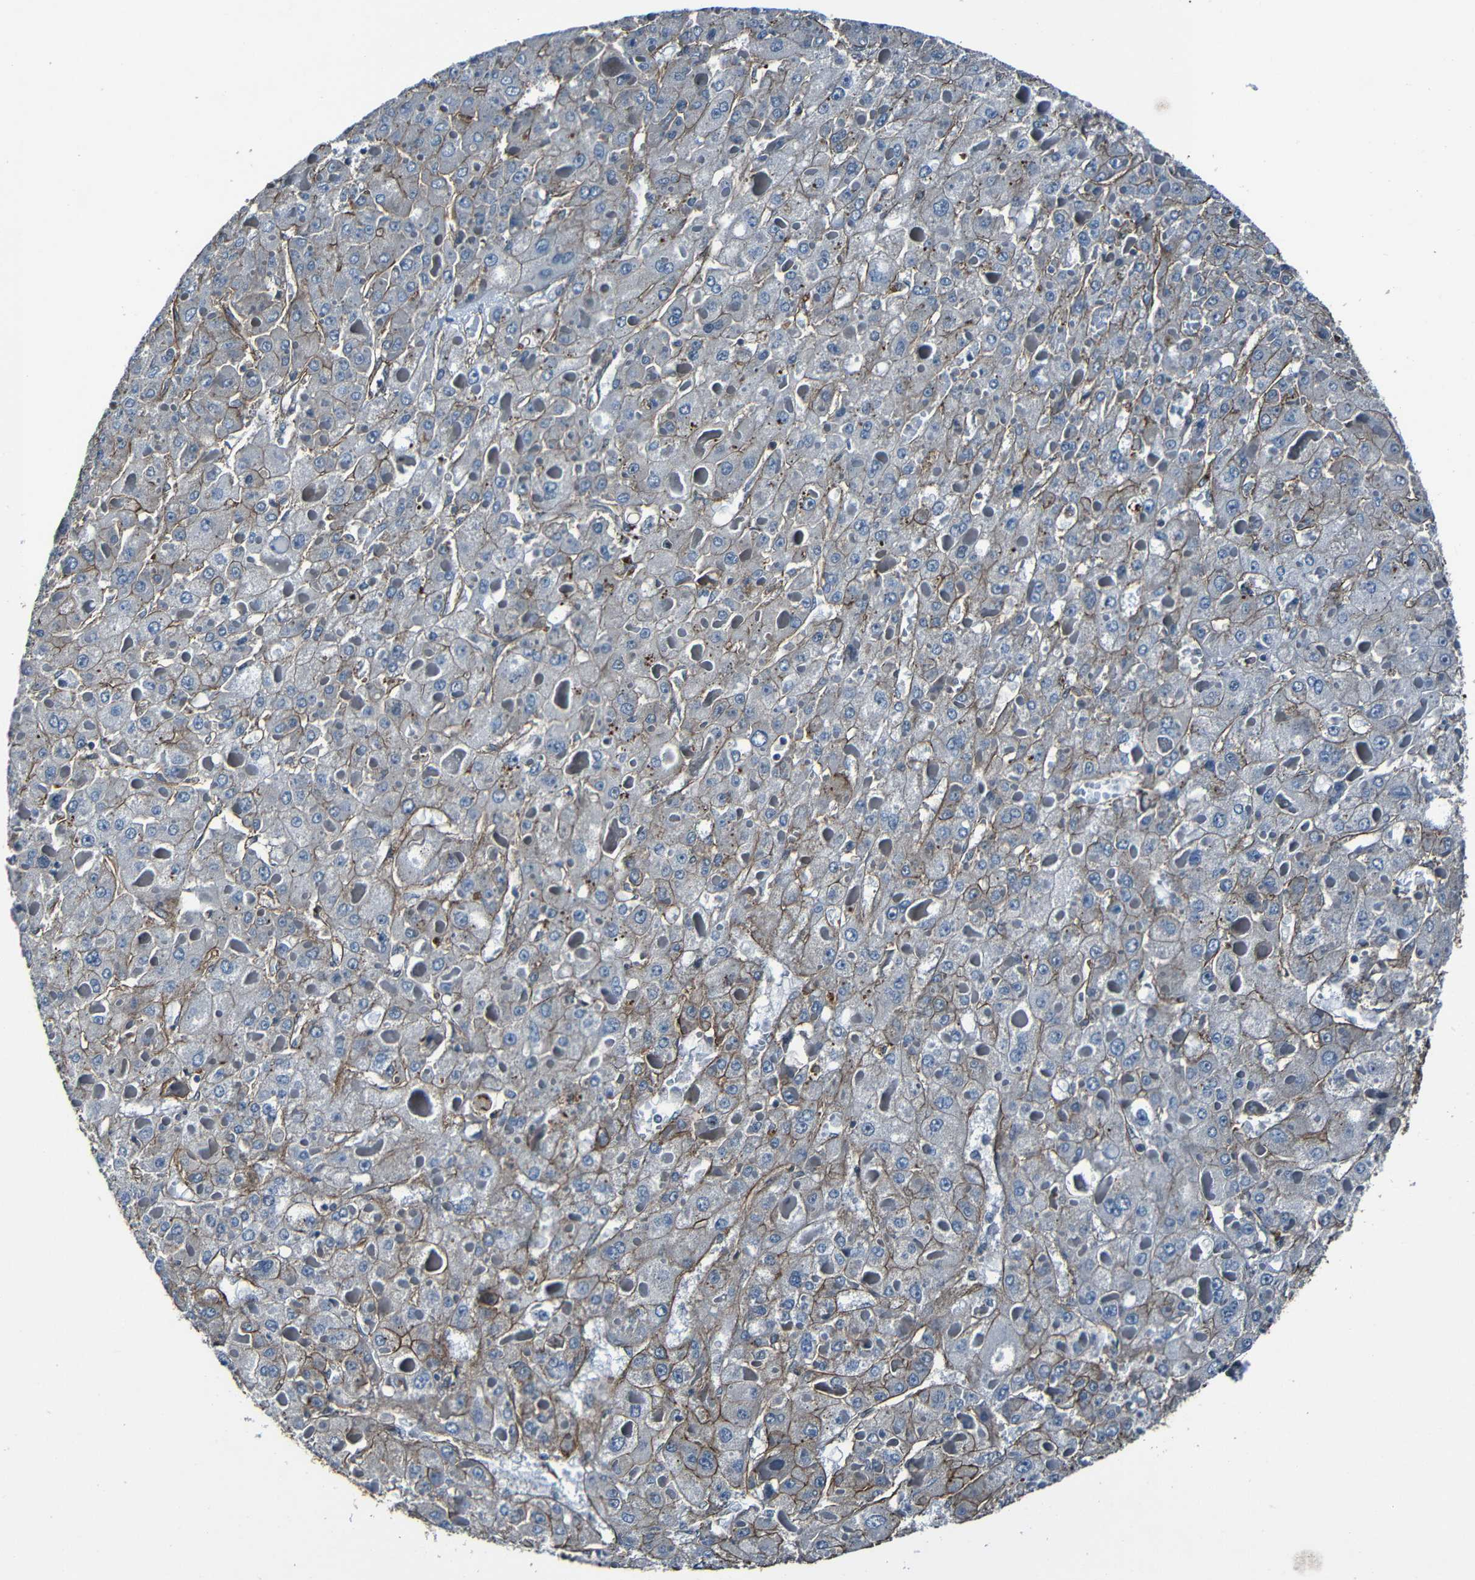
{"staining": {"intensity": "moderate", "quantity": "<25%", "location": "cytoplasmic/membranous"}, "tissue": "liver cancer", "cell_type": "Tumor cells", "image_type": "cancer", "snomed": [{"axis": "morphology", "description": "Carcinoma, Hepatocellular, NOS"}, {"axis": "topography", "description": "Liver"}], "caption": "Hepatocellular carcinoma (liver) was stained to show a protein in brown. There is low levels of moderate cytoplasmic/membranous staining in approximately <25% of tumor cells.", "gene": "LGR5", "patient": {"sex": "female", "age": 73}}